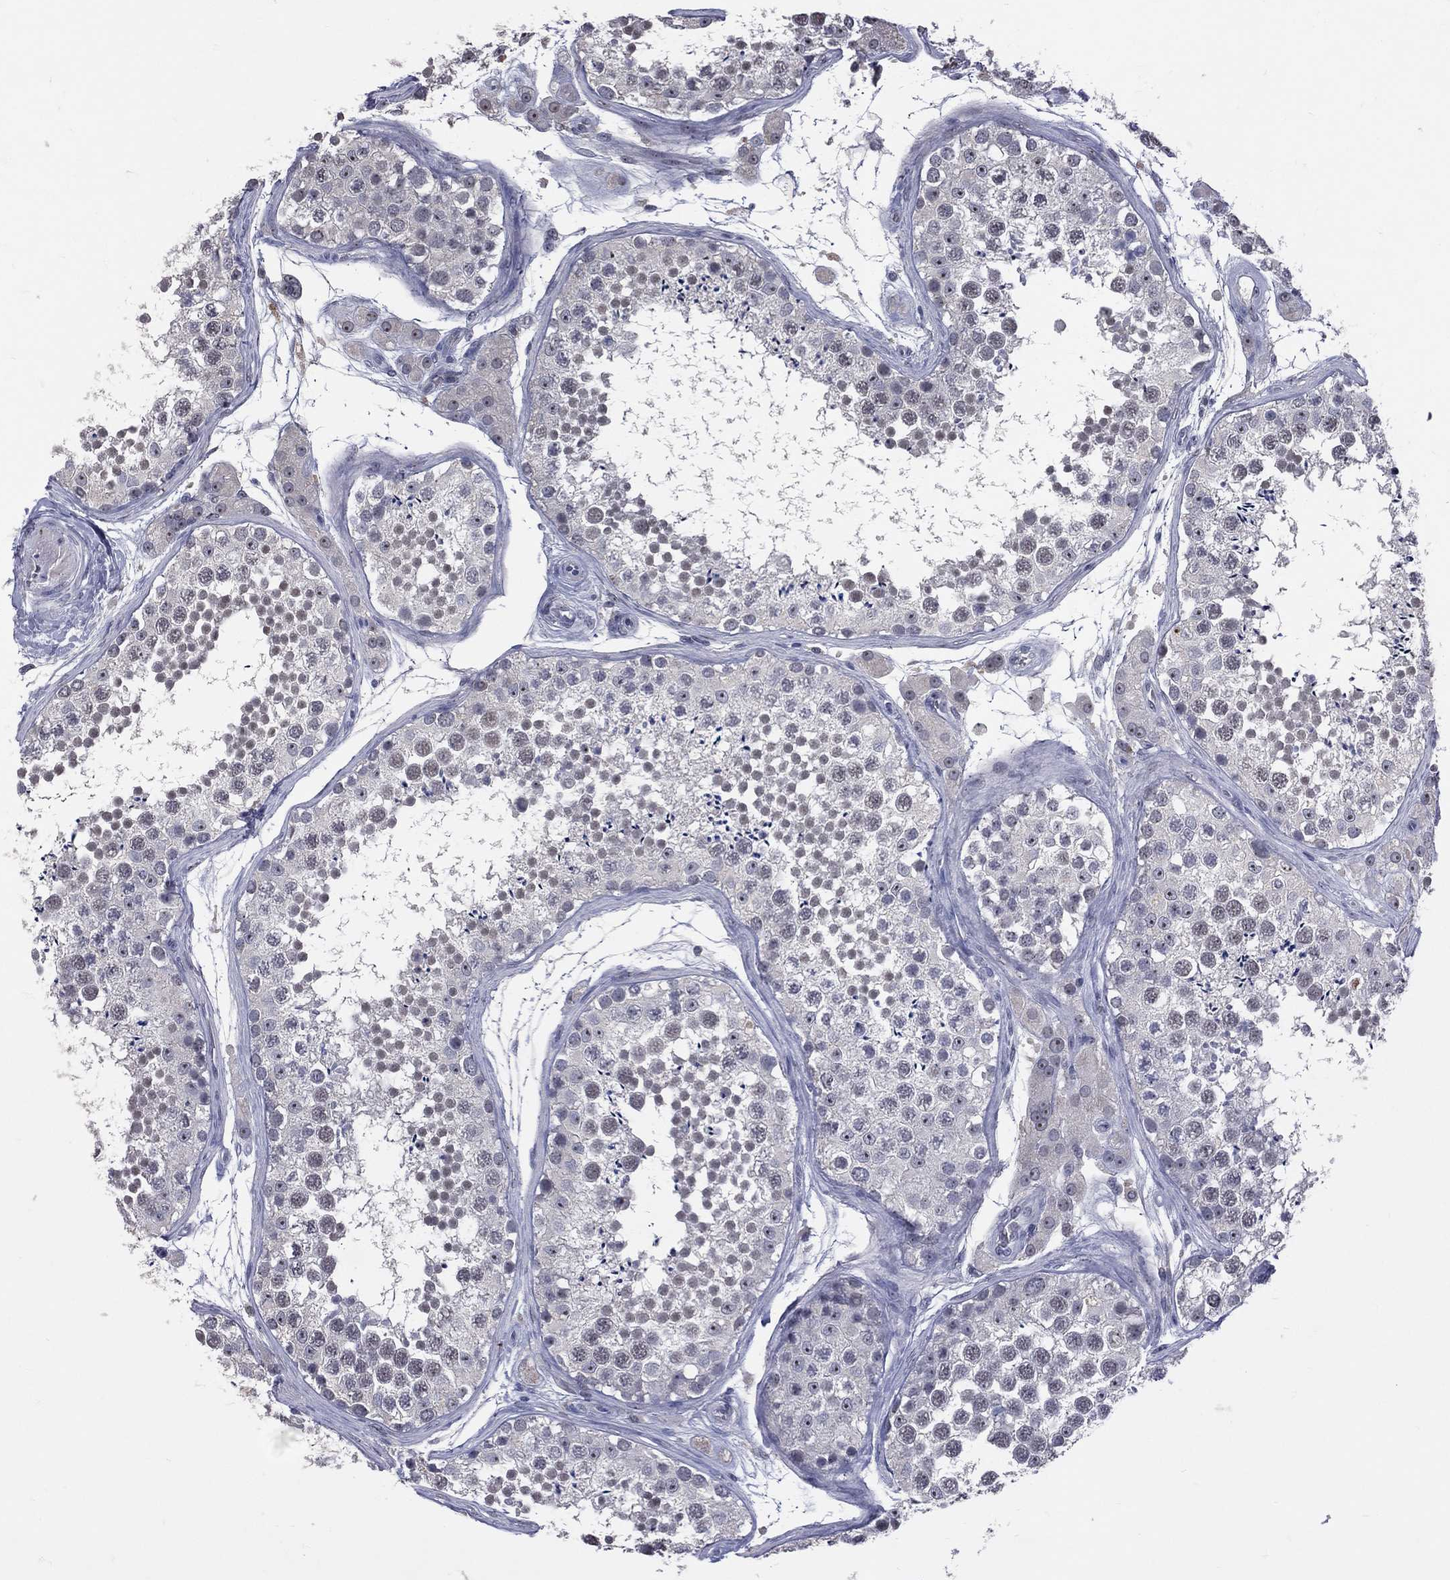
{"staining": {"intensity": "negative", "quantity": "none", "location": "none"}, "tissue": "testis", "cell_type": "Cells in seminiferous ducts", "image_type": "normal", "snomed": [{"axis": "morphology", "description": "Normal tissue, NOS"}, {"axis": "topography", "description": "Testis"}], "caption": "Cells in seminiferous ducts are negative for brown protein staining in benign testis. The staining was performed using DAB (3,3'-diaminobenzidine) to visualize the protein expression in brown, while the nuclei were stained in blue with hematoxylin (Magnification: 20x).", "gene": "DSG4", "patient": {"sex": "male", "age": 41}}